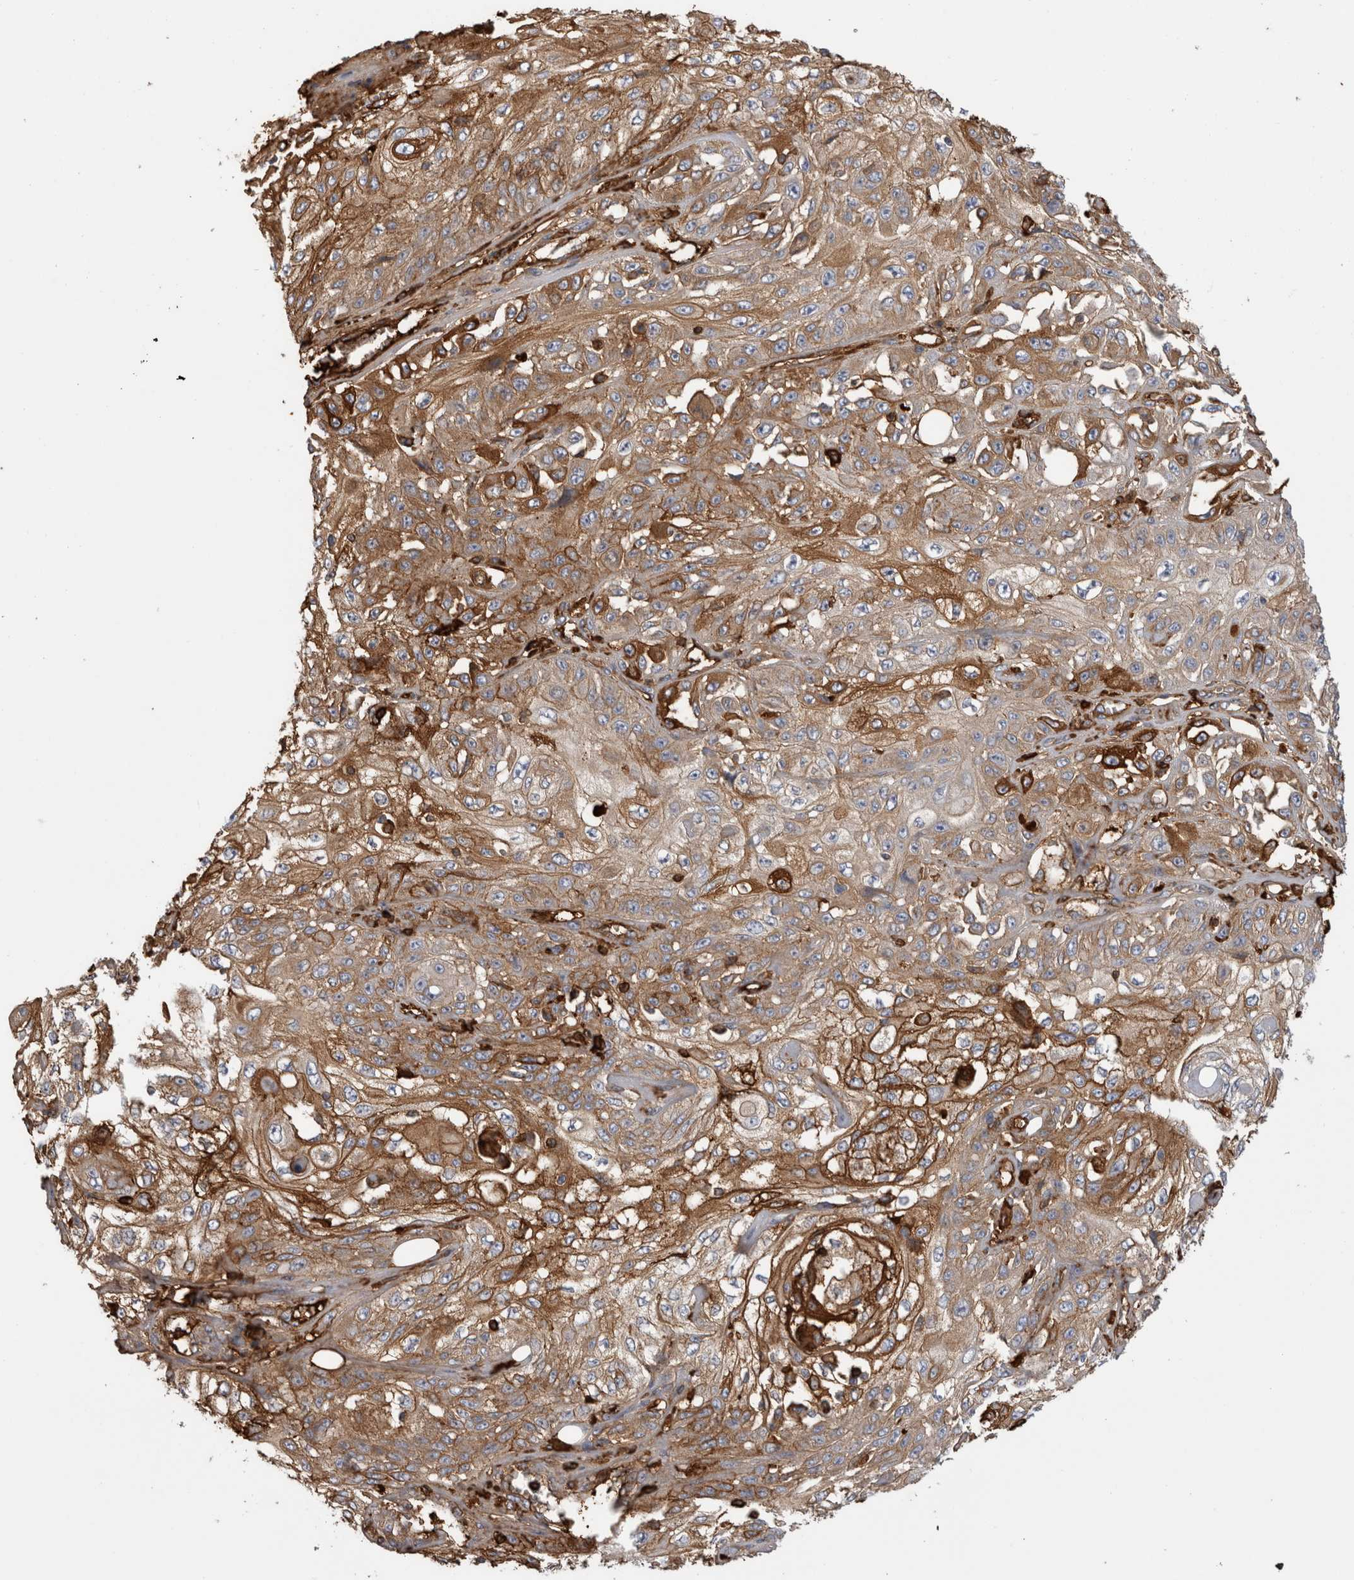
{"staining": {"intensity": "moderate", "quantity": ">75%", "location": "cytoplasmic/membranous"}, "tissue": "skin cancer", "cell_type": "Tumor cells", "image_type": "cancer", "snomed": [{"axis": "morphology", "description": "Squamous cell carcinoma, NOS"}, {"axis": "morphology", "description": "Squamous cell carcinoma, metastatic, NOS"}, {"axis": "topography", "description": "Skin"}, {"axis": "topography", "description": "Lymph node"}], "caption": "A photomicrograph showing moderate cytoplasmic/membranous staining in about >75% of tumor cells in skin cancer, as visualized by brown immunohistochemical staining.", "gene": "TBCE", "patient": {"sex": "male", "age": 75}}